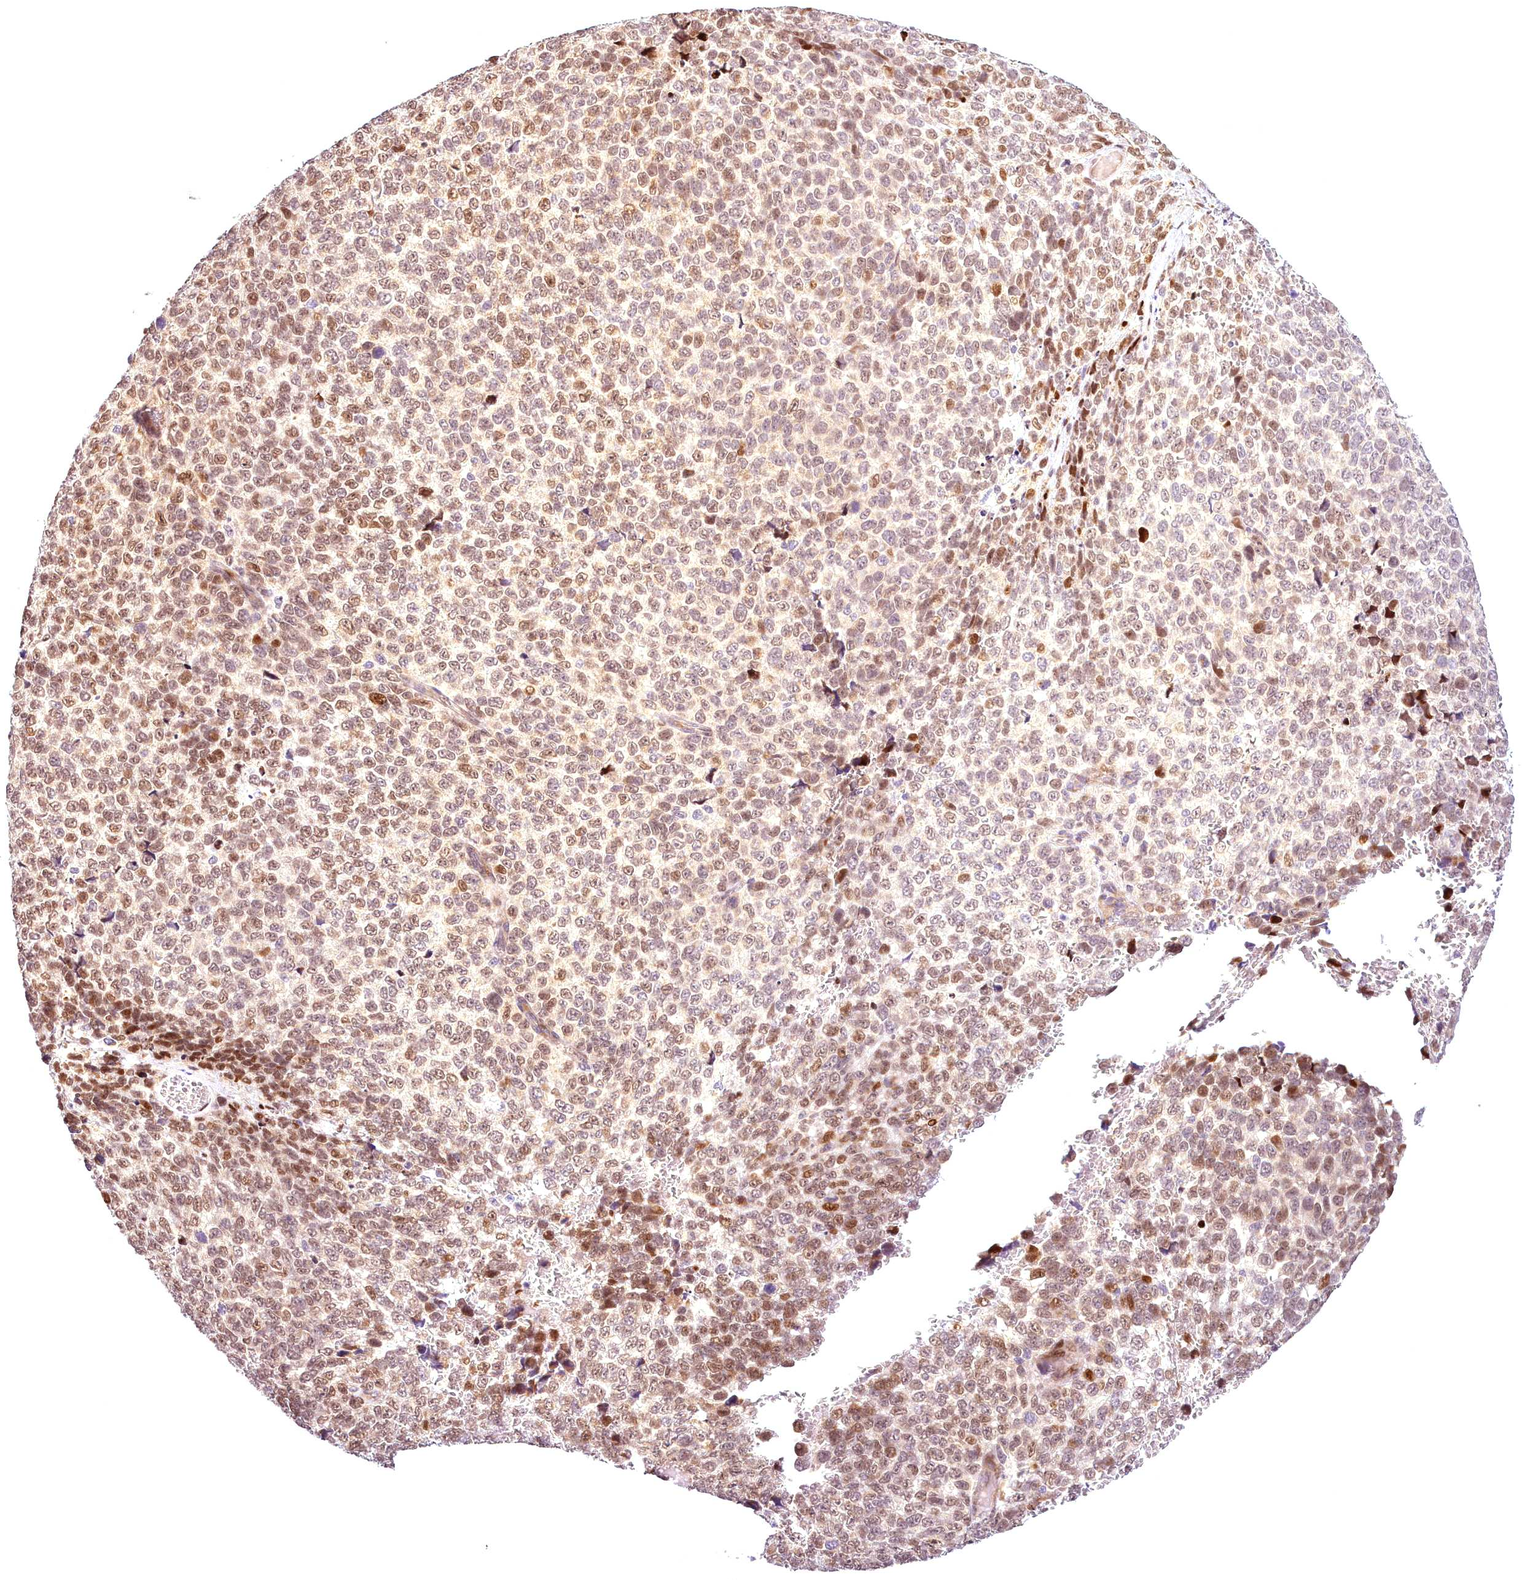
{"staining": {"intensity": "moderate", "quantity": ">75%", "location": "nuclear"}, "tissue": "melanoma", "cell_type": "Tumor cells", "image_type": "cancer", "snomed": [{"axis": "morphology", "description": "Malignant melanoma, NOS"}, {"axis": "topography", "description": "Nose, NOS"}], "caption": "Tumor cells reveal moderate nuclear staining in about >75% of cells in melanoma. (Brightfield microscopy of DAB IHC at high magnification).", "gene": "AP1M1", "patient": {"sex": "female", "age": 48}}